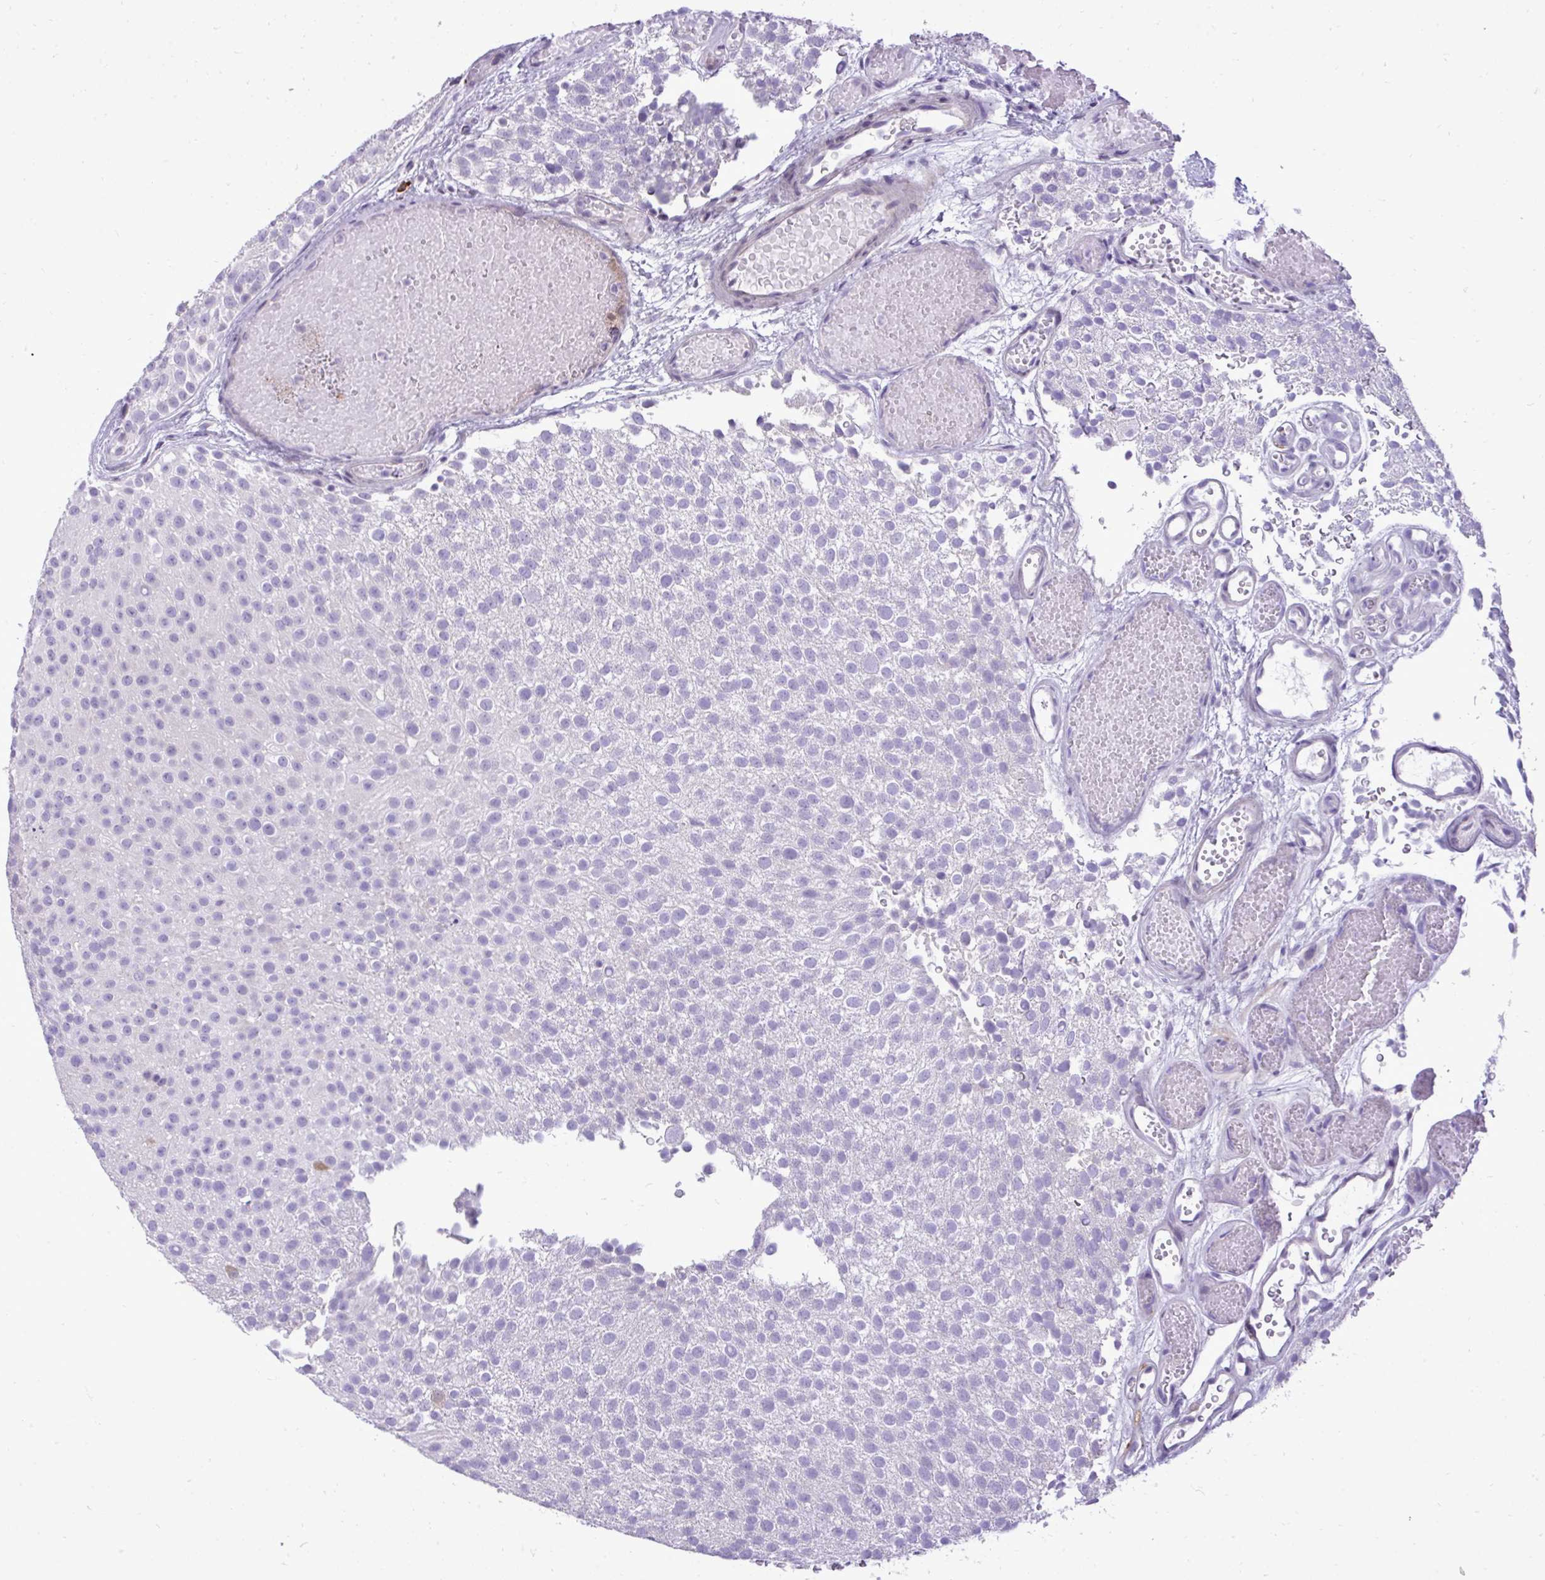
{"staining": {"intensity": "negative", "quantity": "none", "location": "none"}, "tissue": "urothelial cancer", "cell_type": "Tumor cells", "image_type": "cancer", "snomed": [{"axis": "morphology", "description": "Urothelial carcinoma, Low grade"}, {"axis": "topography", "description": "Urinary bladder"}], "caption": "There is no significant staining in tumor cells of urothelial cancer.", "gene": "SPAG1", "patient": {"sex": "male", "age": 78}}